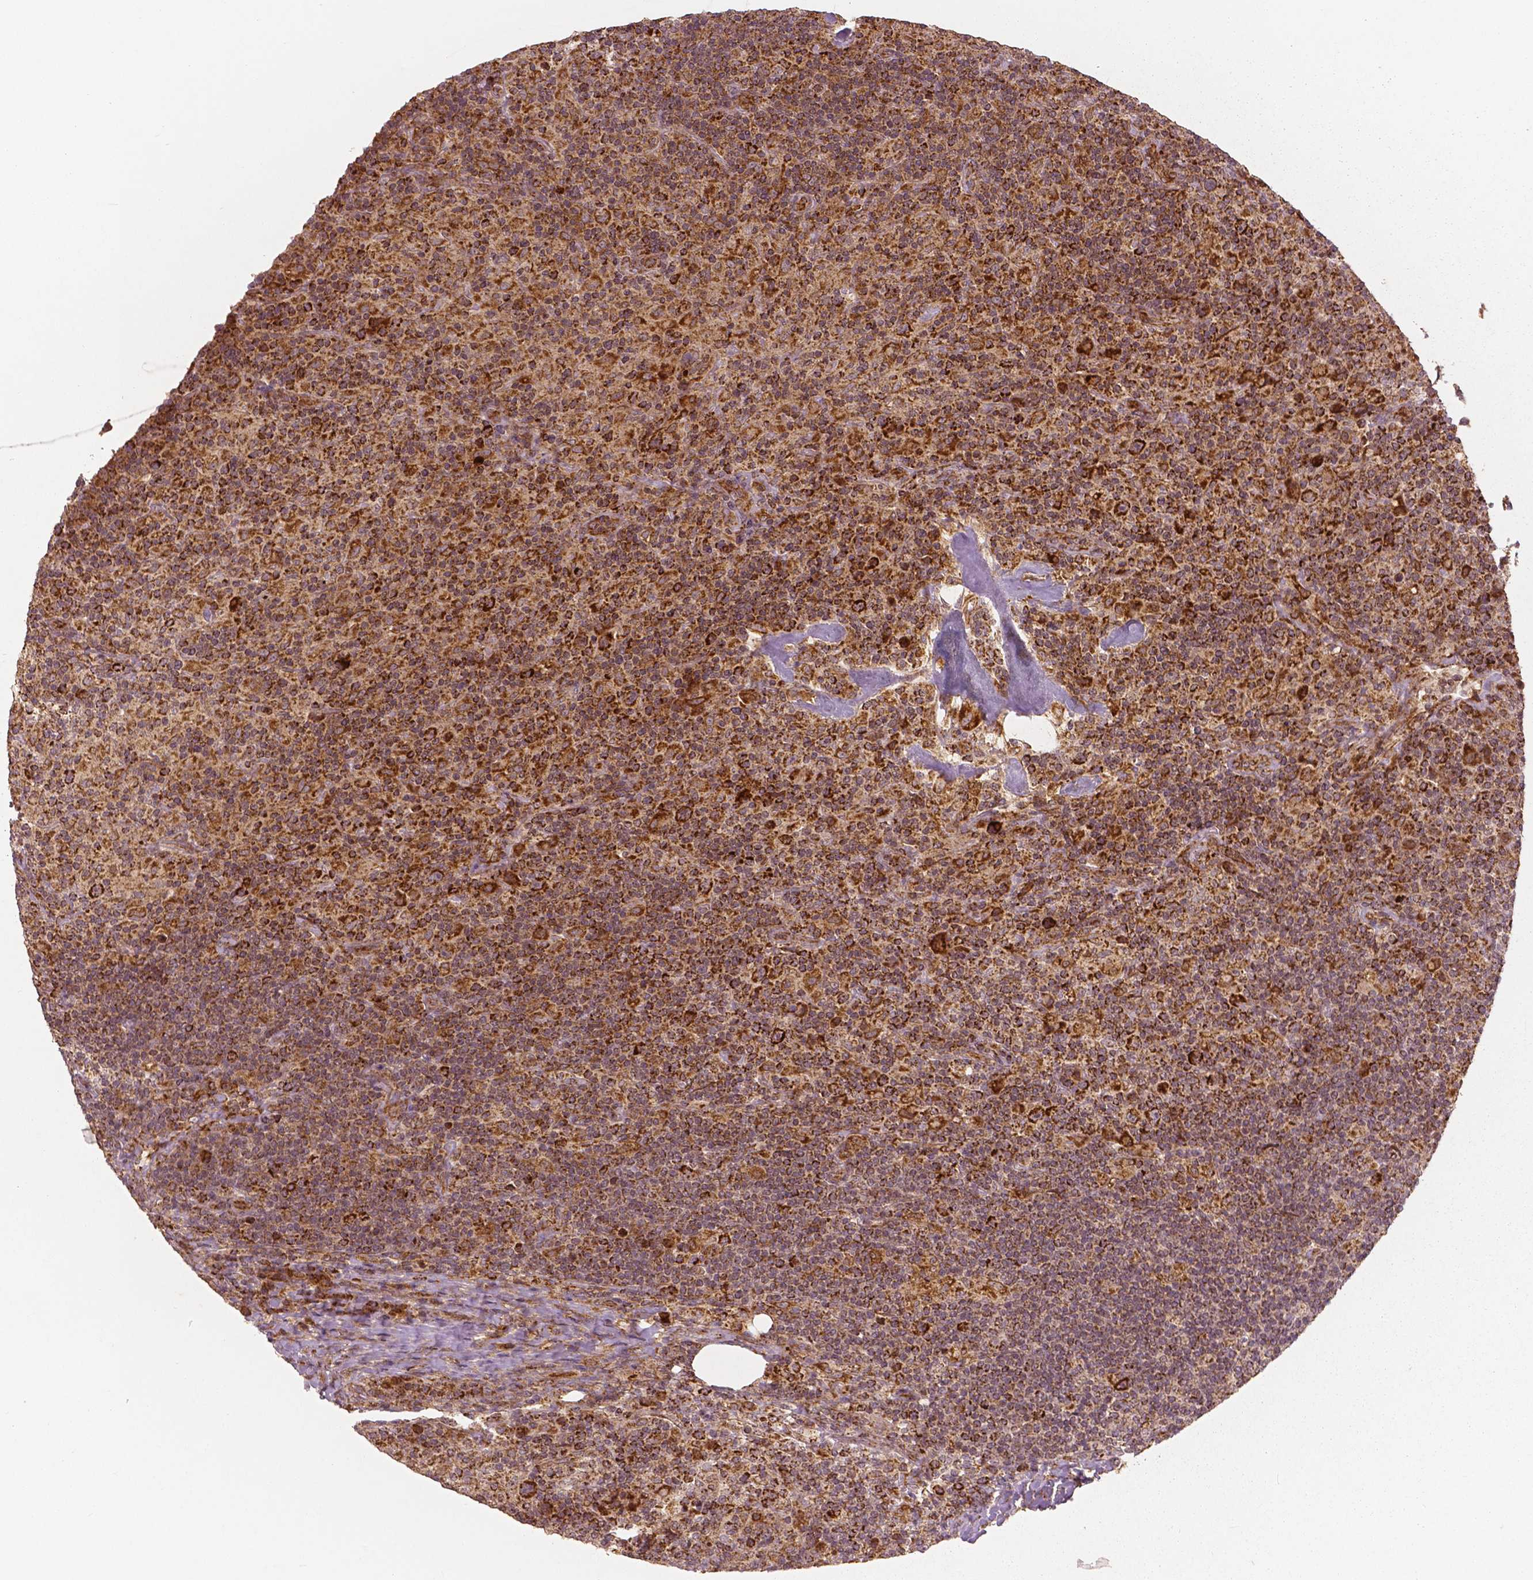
{"staining": {"intensity": "strong", "quantity": ">75%", "location": "cytoplasmic/membranous"}, "tissue": "lymphoma", "cell_type": "Tumor cells", "image_type": "cancer", "snomed": [{"axis": "morphology", "description": "Hodgkin's disease, NOS"}, {"axis": "topography", "description": "Lymph node"}], "caption": "High-magnification brightfield microscopy of lymphoma stained with DAB (3,3'-diaminobenzidine) (brown) and counterstained with hematoxylin (blue). tumor cells exhibit strong cytoplasmic/membranous expression is present in approximately>75% of cells.", "gene": "PGAM5", "patient": {"sex": "male", "age": 70}}